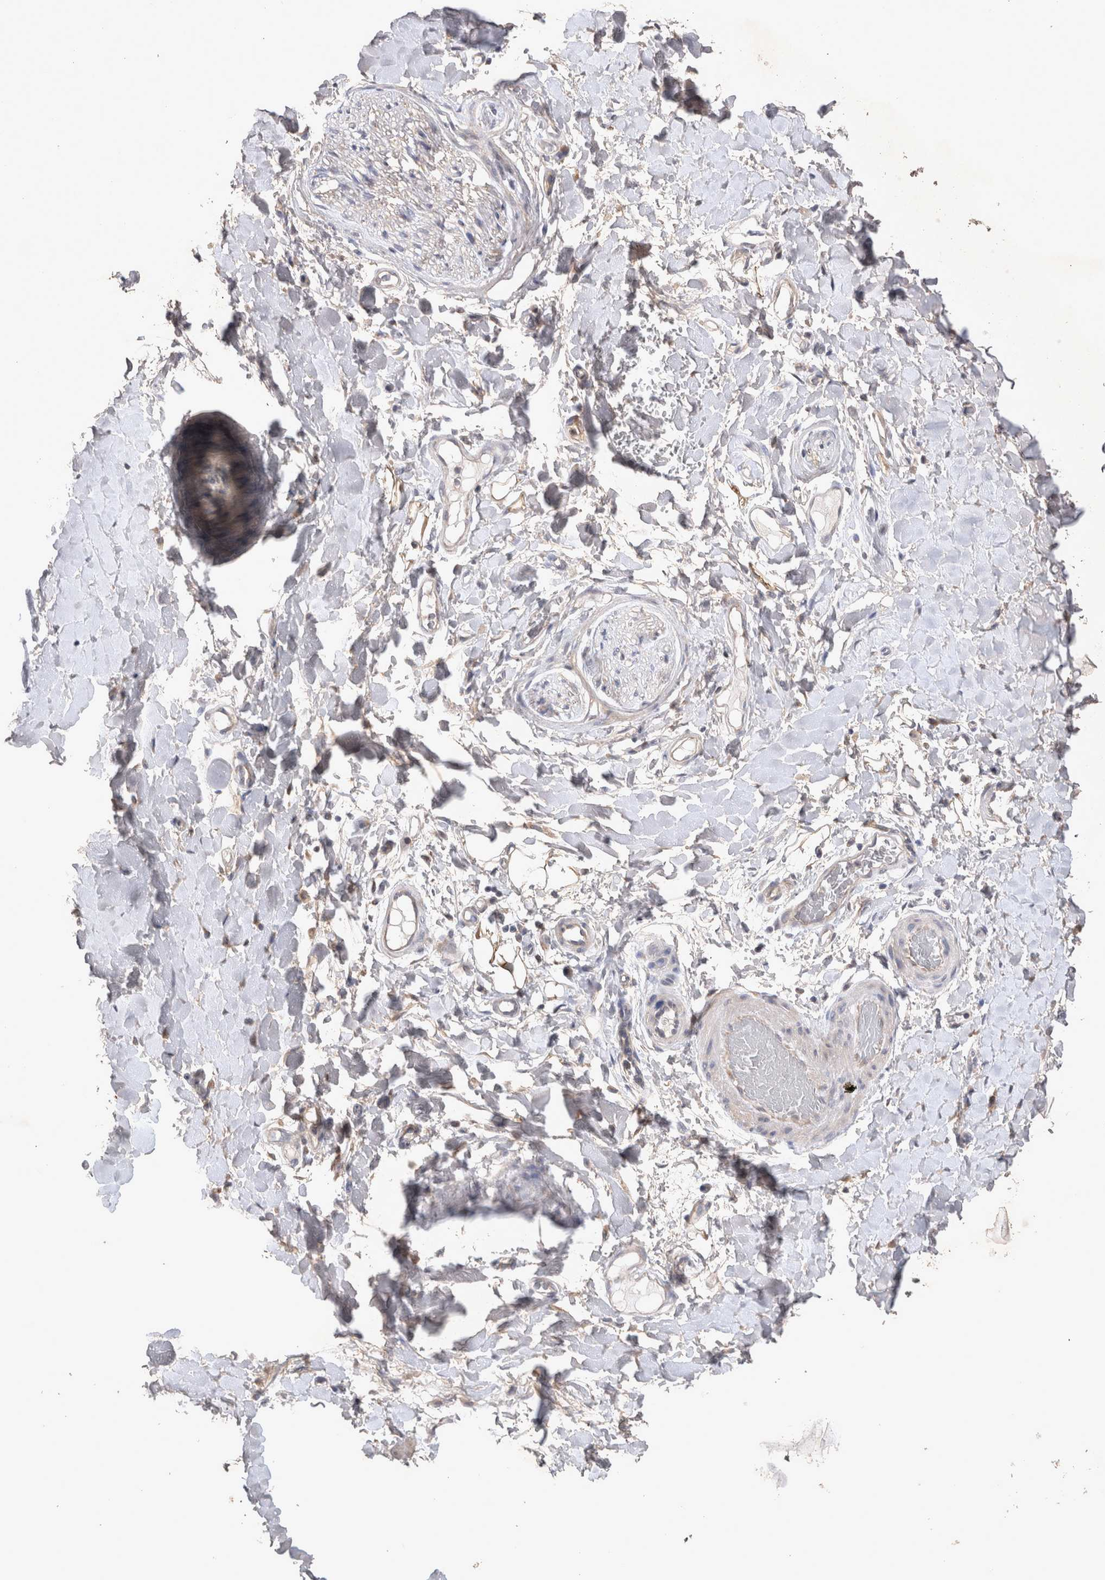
{"staining": {"intensity": "weak", "quantity": "25%-75%", "location": "cytoplasmic/membranous"}, "tissue": "adipose tissue", "cell_type": "Adipocytes", "image_type": "normal", "snomed": [{"axis": "morphology", "description": "Normal tissue, NOS"}, {"axis": "morphology", "description": "Adenocarcinoma, NOS"}, {"axis": "topography", "description": "Esophagus"}], "caption": "The histopathology image displays a brown stain indicating the presence of a protein in the cytoplasmic/membranous of adipocytes in adipose tissue. (DAB = brown stain, brightfield microscopy at high magnification).", "gene": "SRD5A3", "patient": {"sex": "male", "age": 62}}